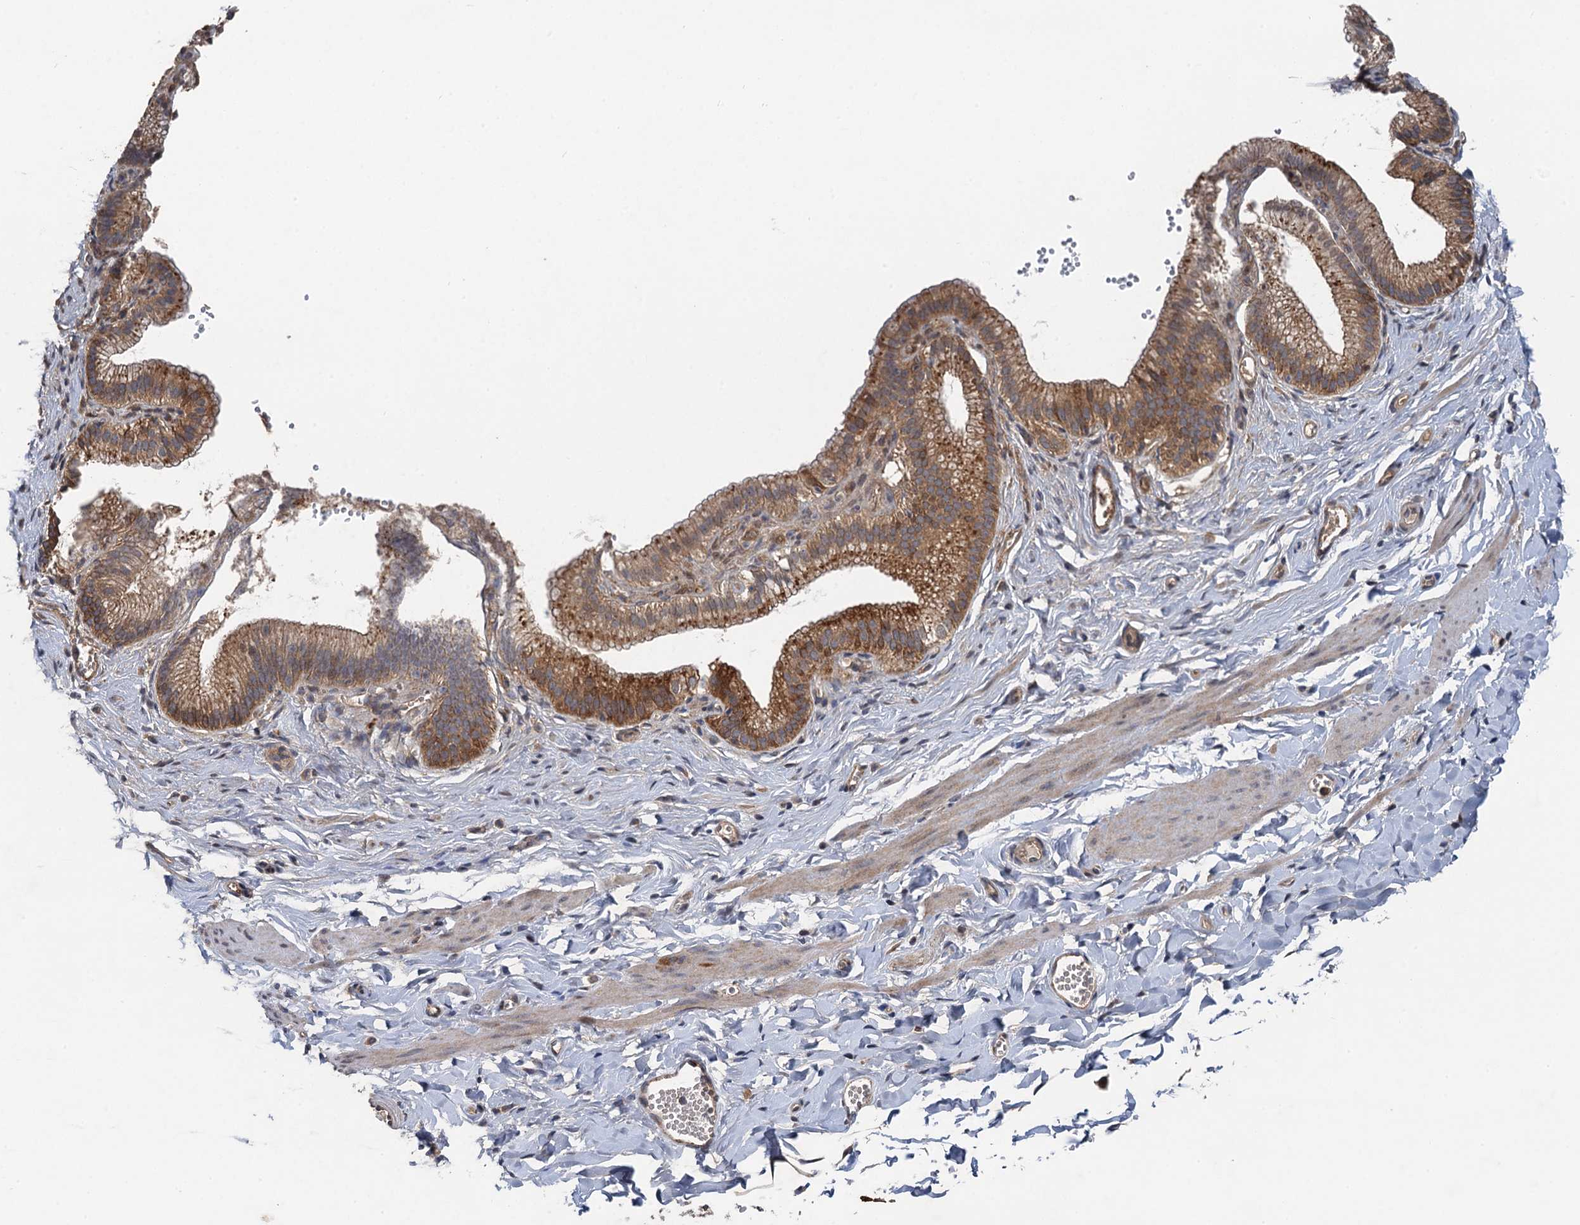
{"staining": {"intensity": "moderate", "quantity": ">75%", "location": "cytoplasmic/membranous"}, "tissue": "adipose tissue", "cell_type": "Adipocytes", "image_type": "normal", "snomed": [{"axis": "morphology", "description": "Normal tissue, NOS"}, {"axis": "topography", "description": "Gallbladder"}, {"axis": "topography", "description": "Peripheral nerve tissue"}], "caption": "An IHC micrograph of unremarkable tissue is shown. Protein staining in brown shows moderate cytoplasmic/membranous positivity in adipose tissue within adipocytes. Using DAB (brown) and hematoxylin (blue) stains, captured at high magnification using brightfield microscopy.", "gene": "NLRP10", "patient": {"sex": "male", "age": 38}}